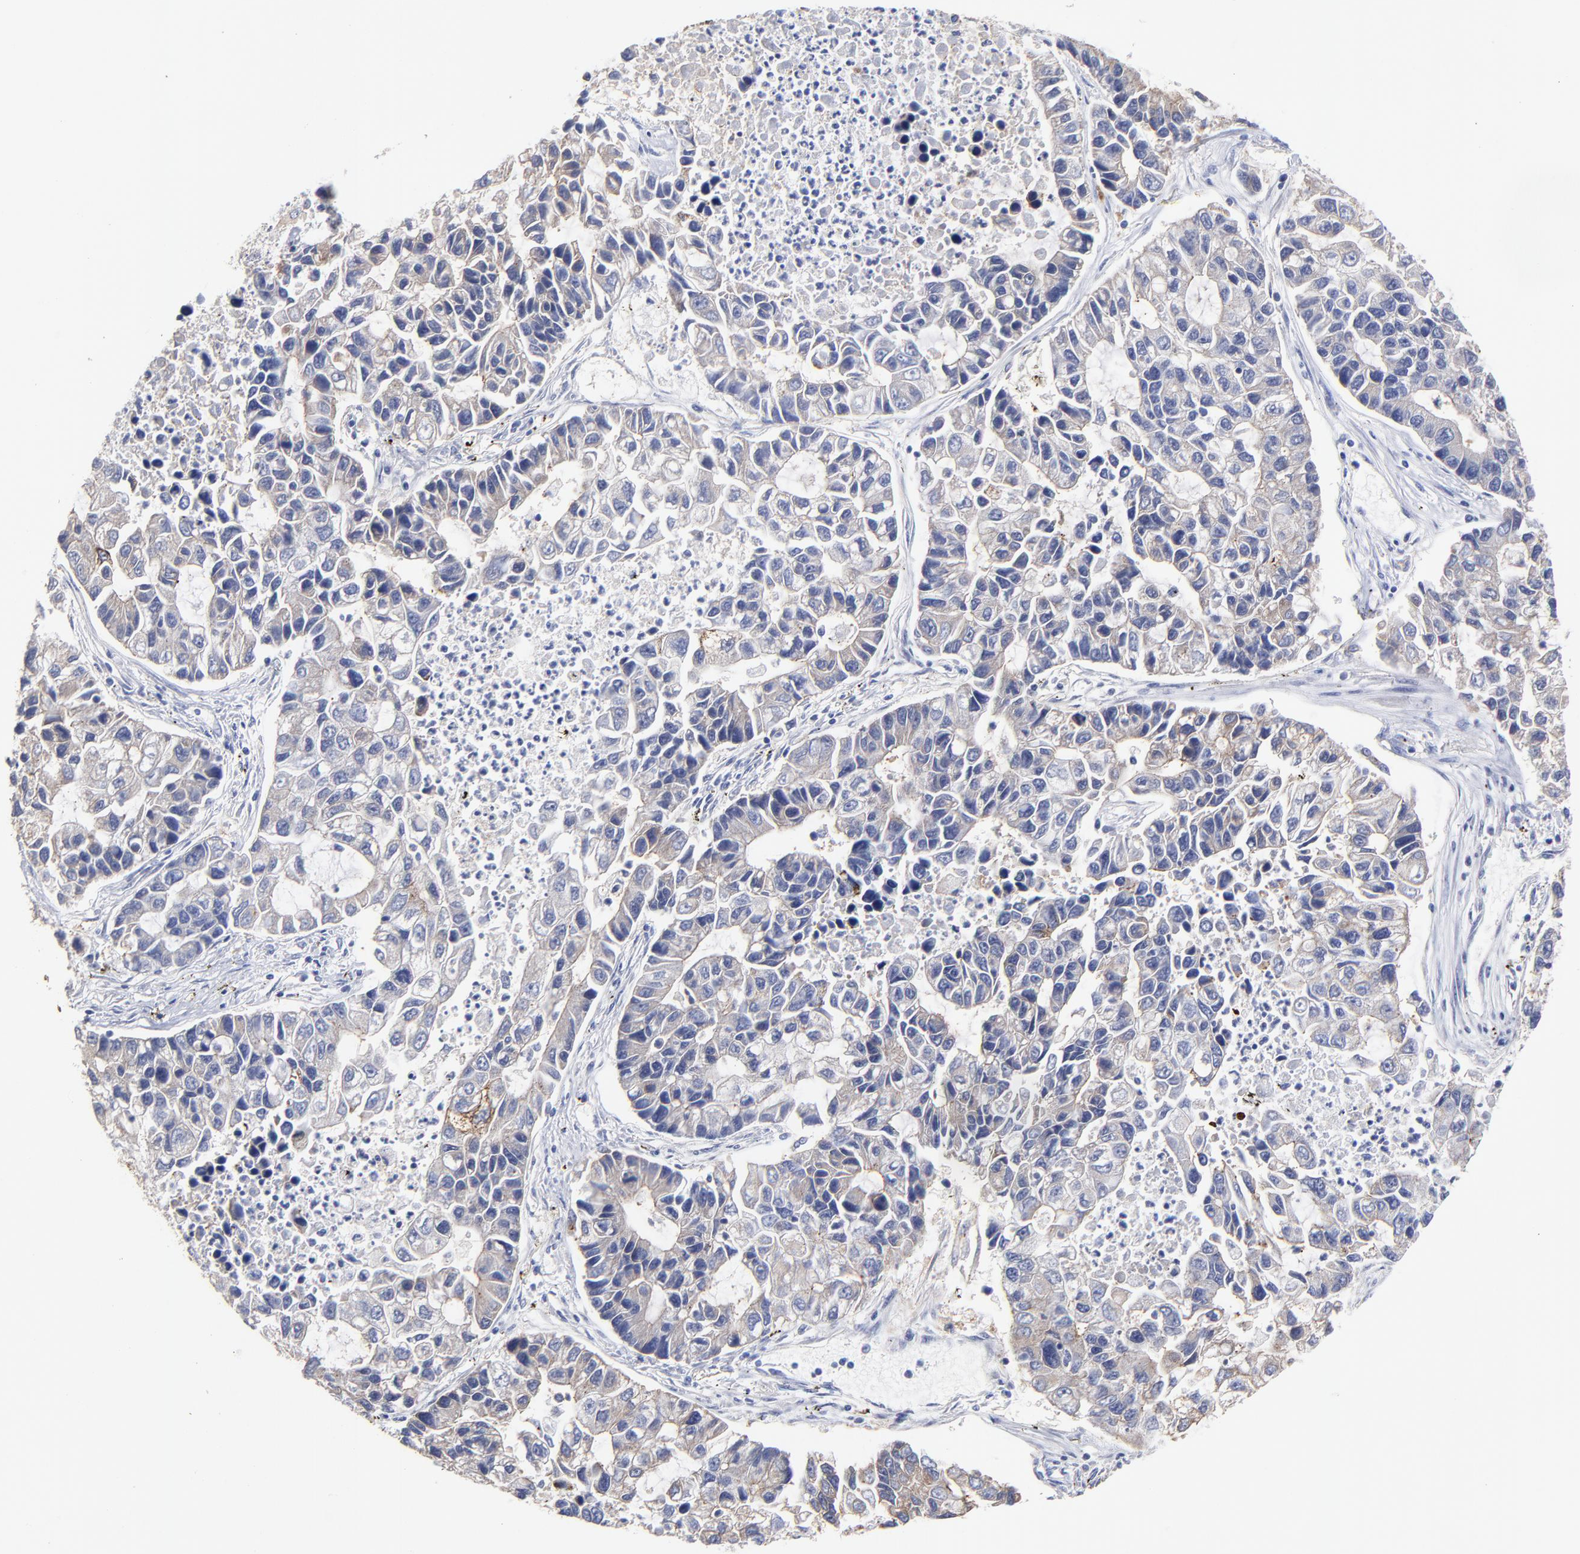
{"staining": {"intensity": "negative", "quantity": "none", "location": "none"}, "tissue": "lung cancer", "cell_type": "Tumor cells", "image_type": "cancer", "snomed": [{"axis": "morphology", "description": "Adenocarcinoma, NOS"}, {"axis": "topography", "description": "Lung"}], "caption": "An immunohistochemistry photomicrograph of lung adenocarcinoma is shown. There is no staining in tumor cells of lung adenocarcinoma.", "gene": "CXADR", "patient": {"sex": "female", "age": 51}}